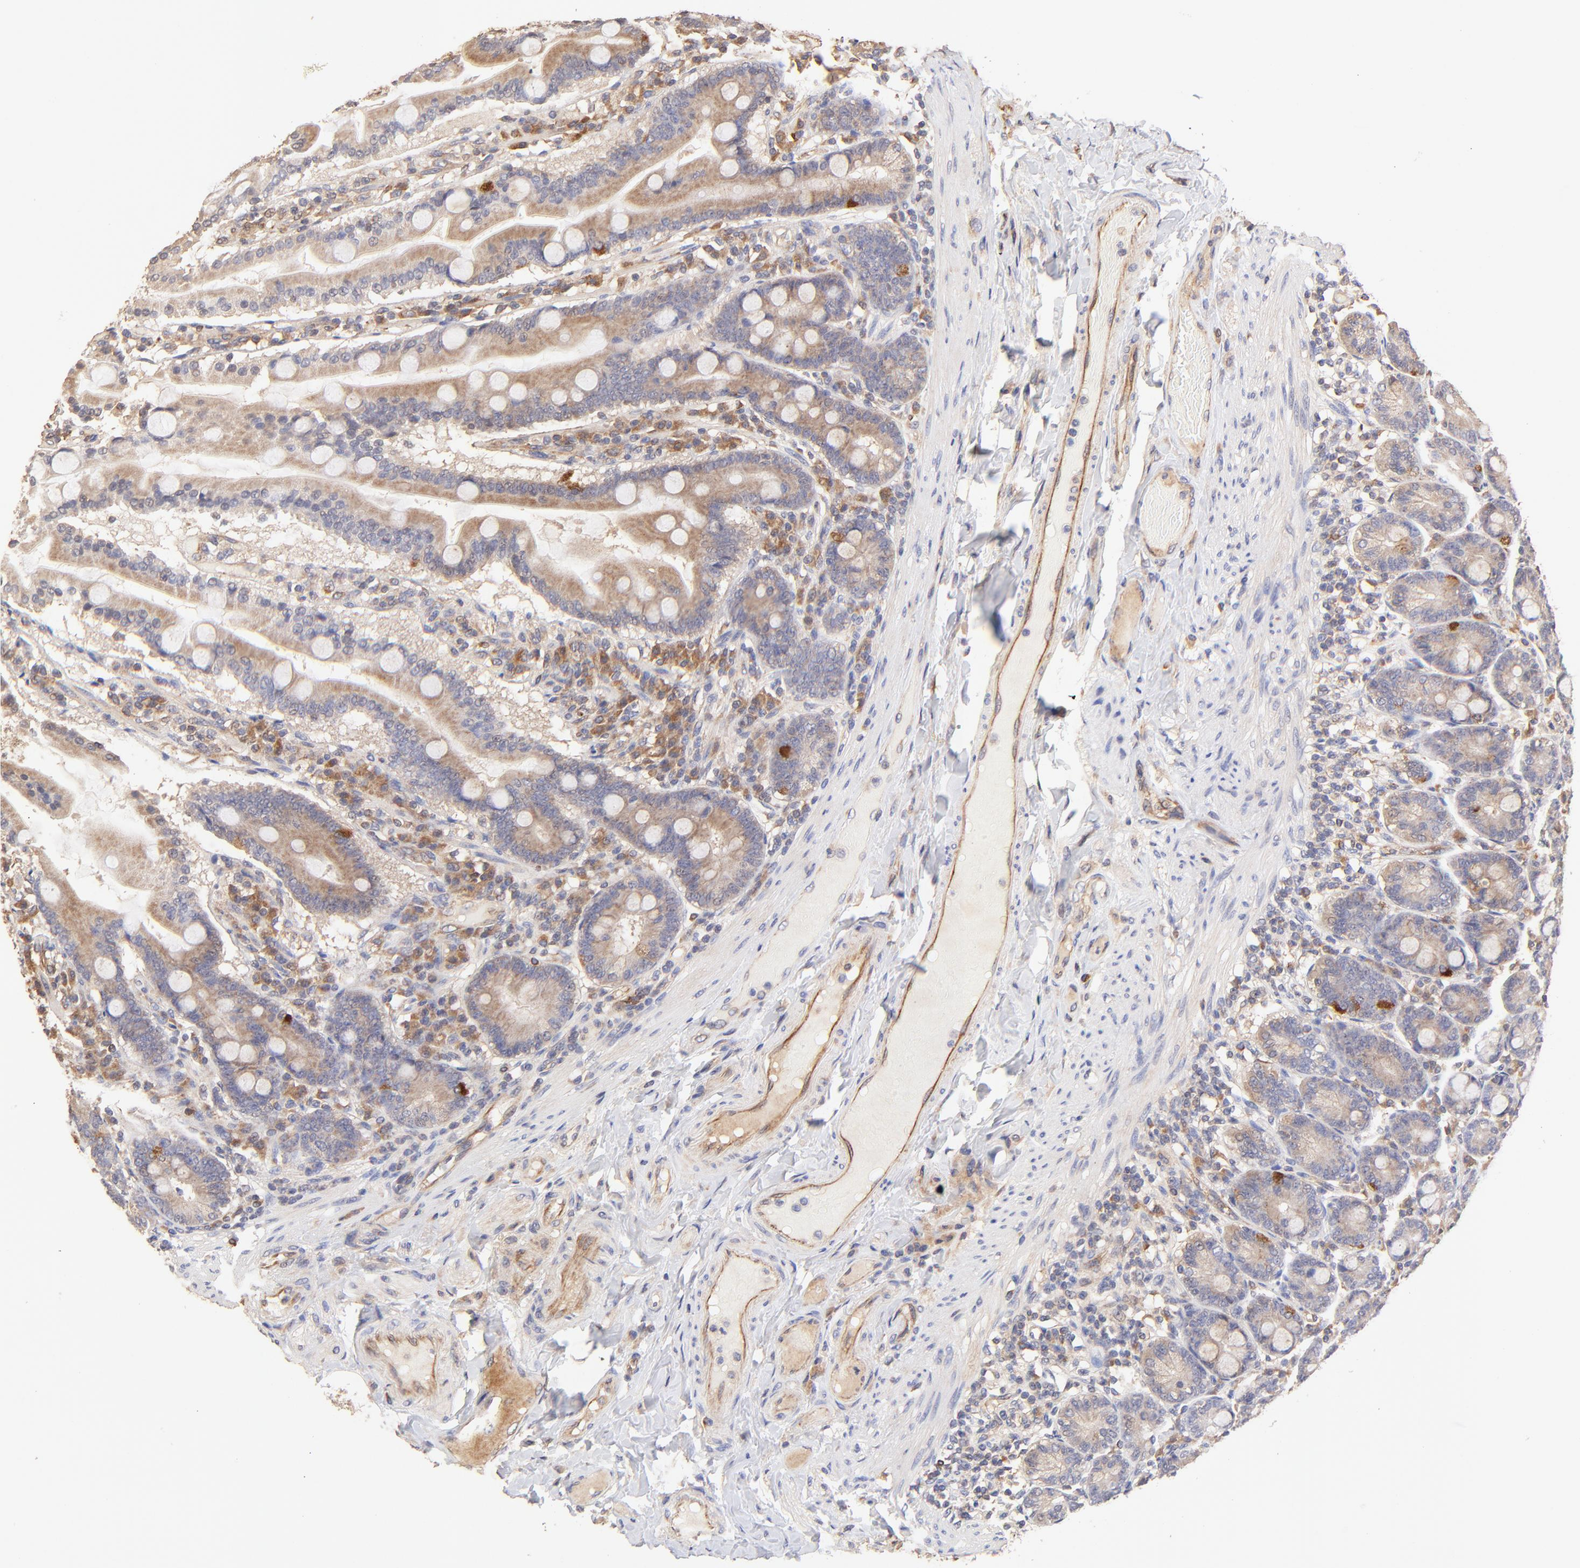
{"staining": {"intensity": "weak", "quantity": ">75%", "location": "cytoplasmic/membranous"}, "tissue": "duodenum", "cell_type": "Glandular cells", "image_type": "normal", "snomed": [{"axis": "morphology", "description": "Normal tissue, NOS"}, {"axis": "topography", "description": "Duodenum"}], "caption": "High-power microscopy captured an immunohistochemistry micrograph of benign duodenum, revealing weak cytoplasmic/membranous staining in approximately >75% of glandular cells.", "gene": "TNFAIP3", "patient": {"sex": "female", "age": 64}}